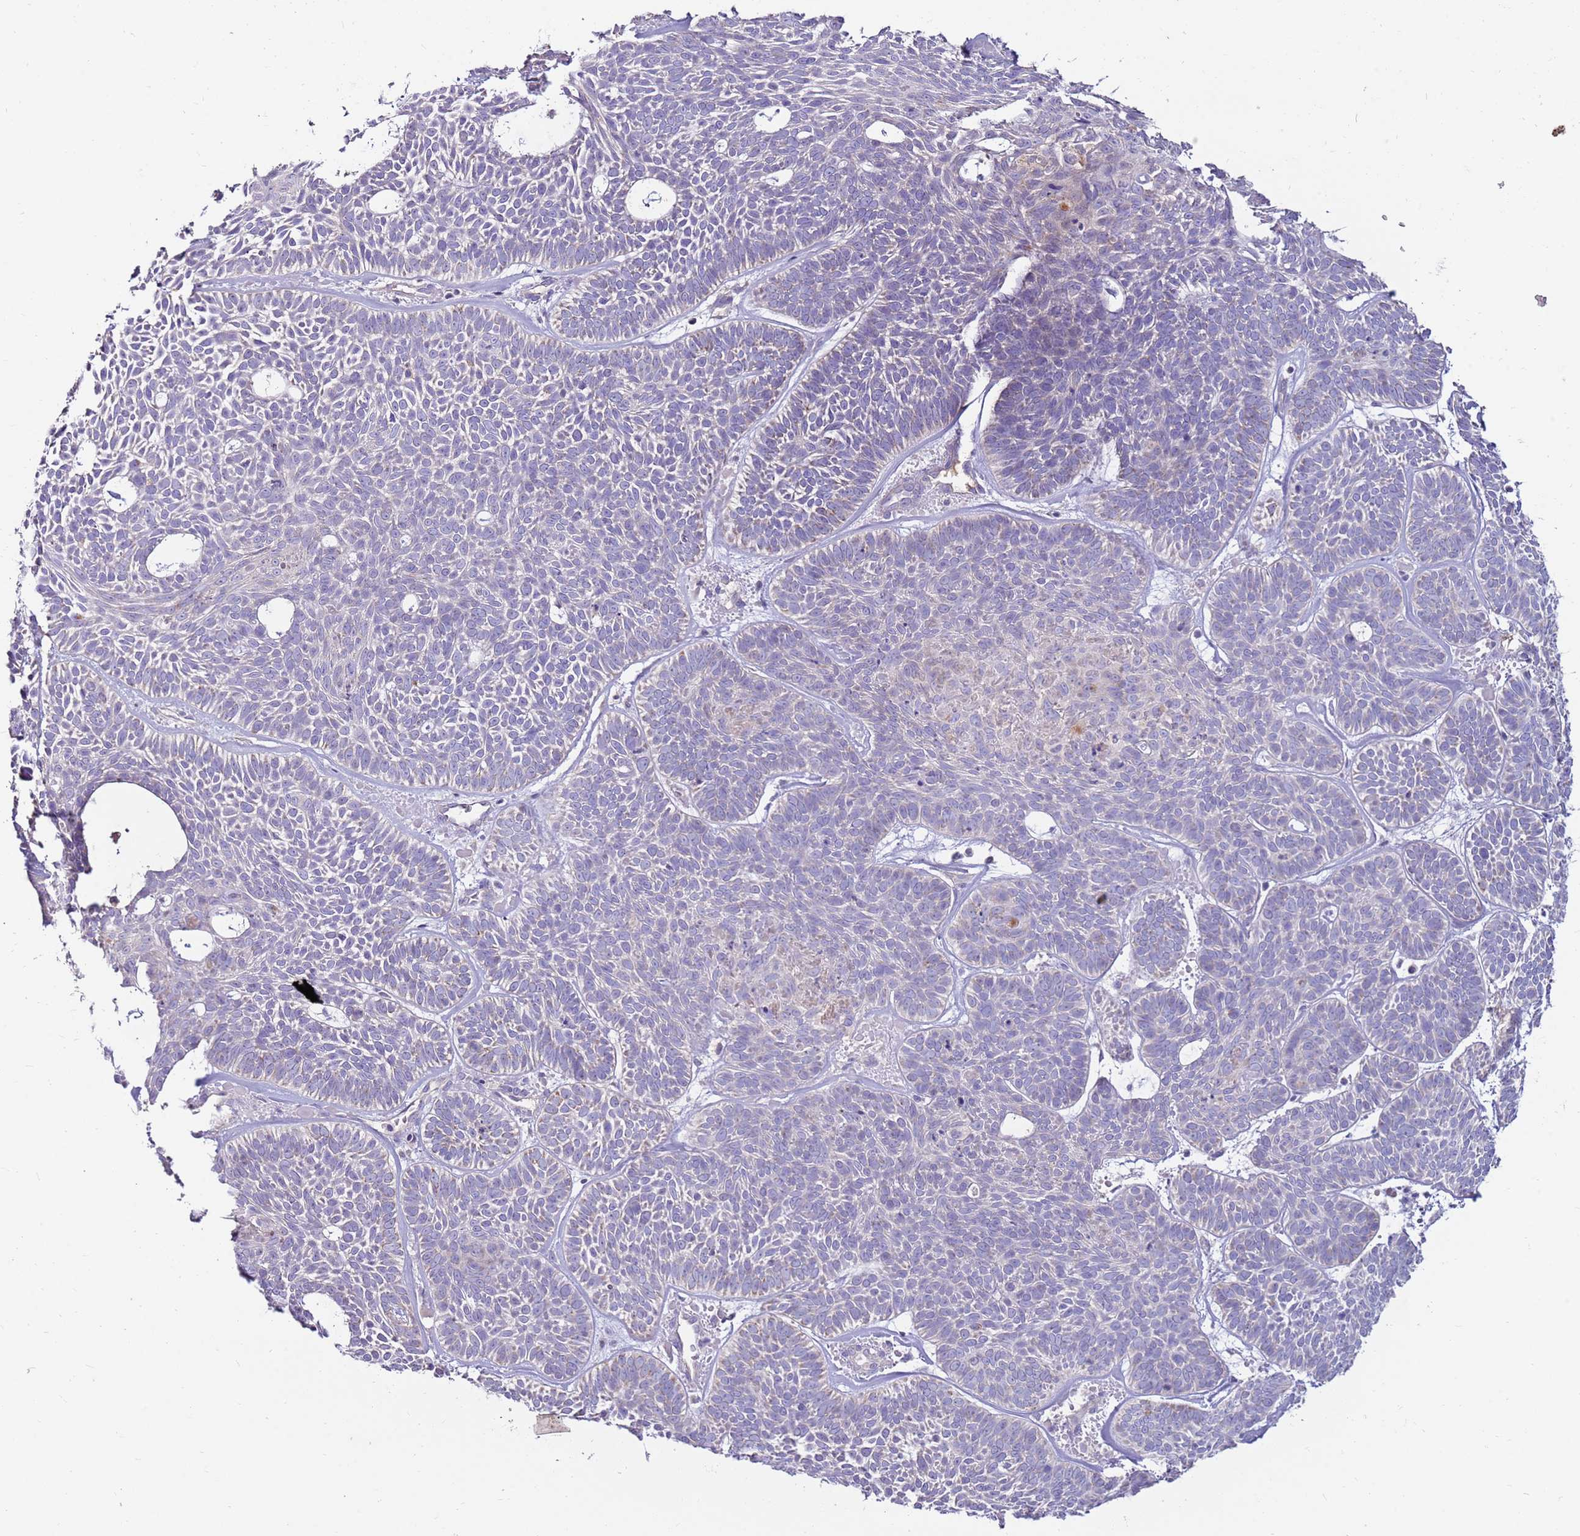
{"staining": {"intensity": "negative", "quantity": "none", "location": "none"}, "tissue": "skin cancer", "cell_type": "Tumor cells", "image_type": "cancer", "snomed": [{"axis": "morphology", "description": "Basal cell carcinoma"}, {"axis": "topography", "description": "Skin"}], "caption": "Photomicrograph shows no significant protein positivity in tumor cells of basal cell carcinoma (skin).", "gene": "SLC44A4", "patient": {"sex": "male", "age": 85}}